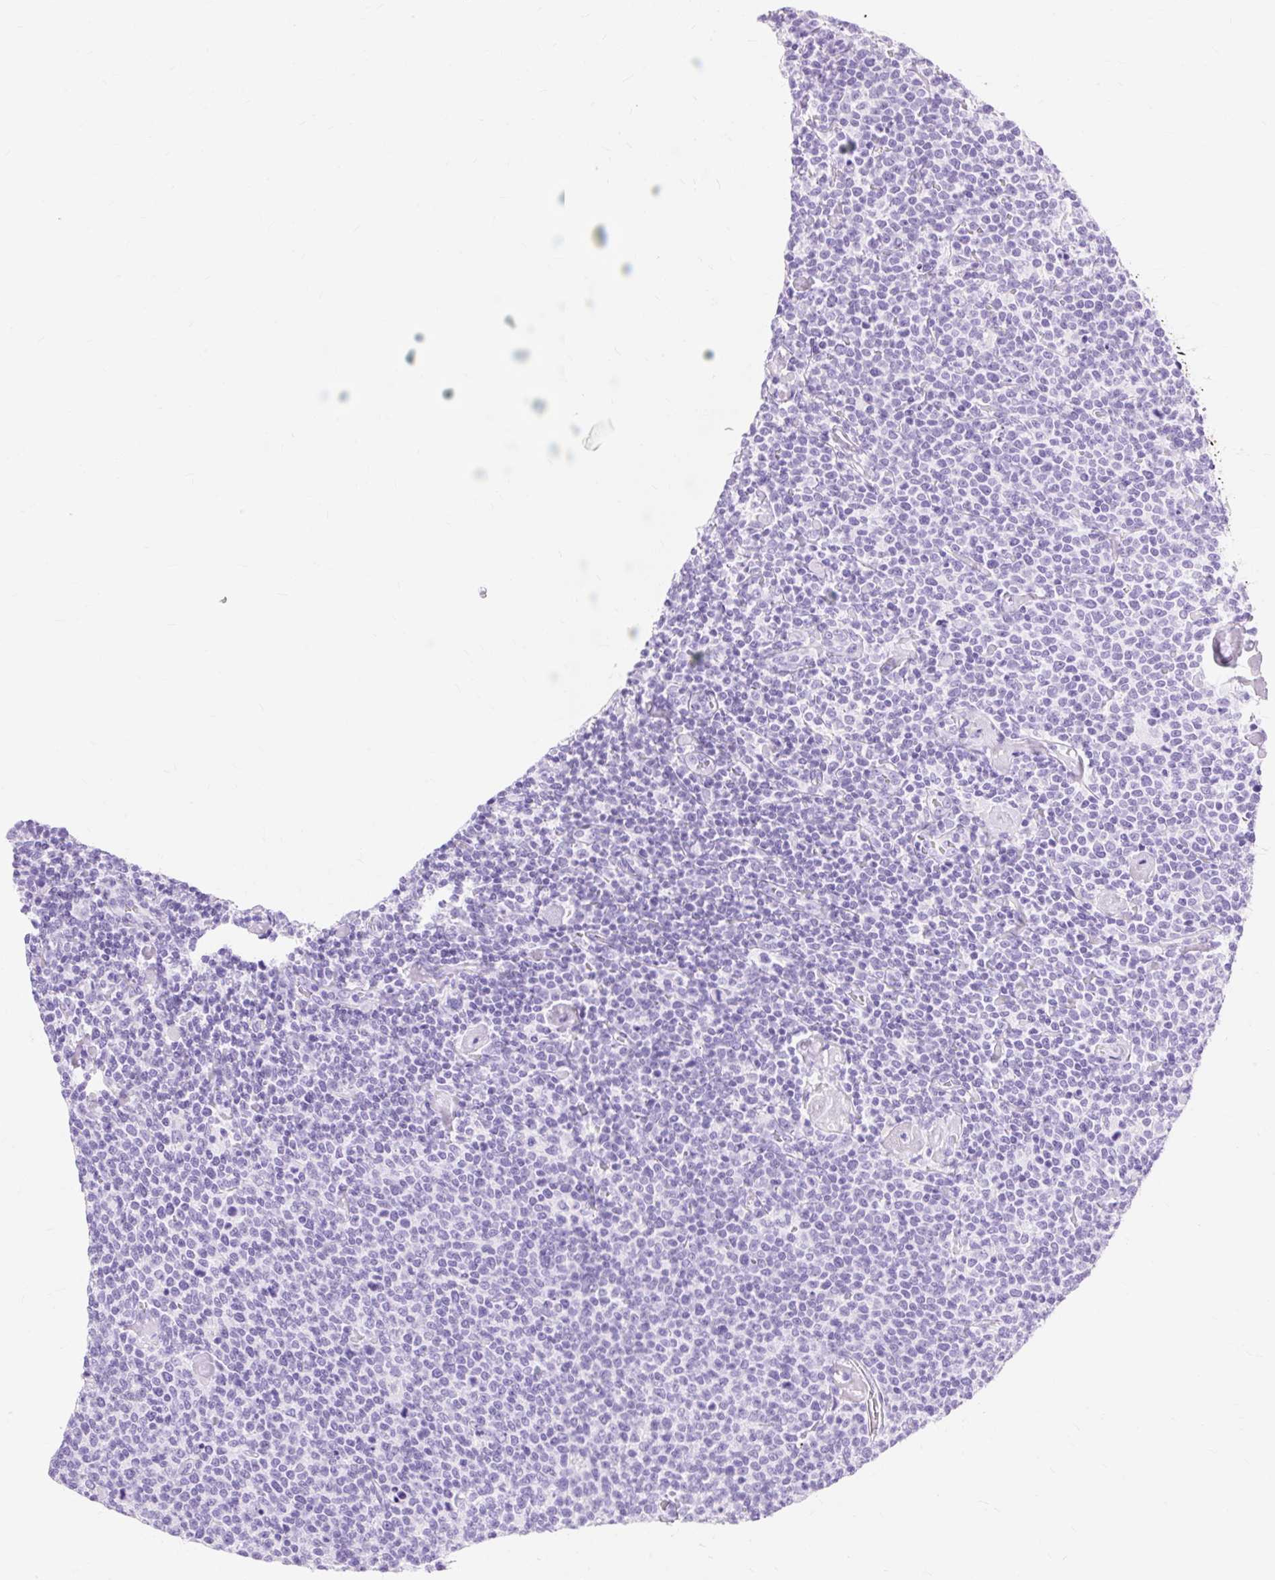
{"staining": {"intensity": "negative", "quantity": "none", "location": "none"}, "tissue": "lymphoma", "cell_type": "Tumor cells", "image_type": "cancer", "snomed": [{"axis": "morphology", "description": "Malignant lymphoma, non-Hodgkin's type, High grade"}, {"axis": "topography", "description": "Lymph node"}], "caption": "The immunohistochemistry histopathology image has no significant expression in tumor cells of malignant lymphoma, non-Hodgkin's type (high-grade) tissue.", "gene": "MBP", "patient": {"sex": "male", "age": 61}}